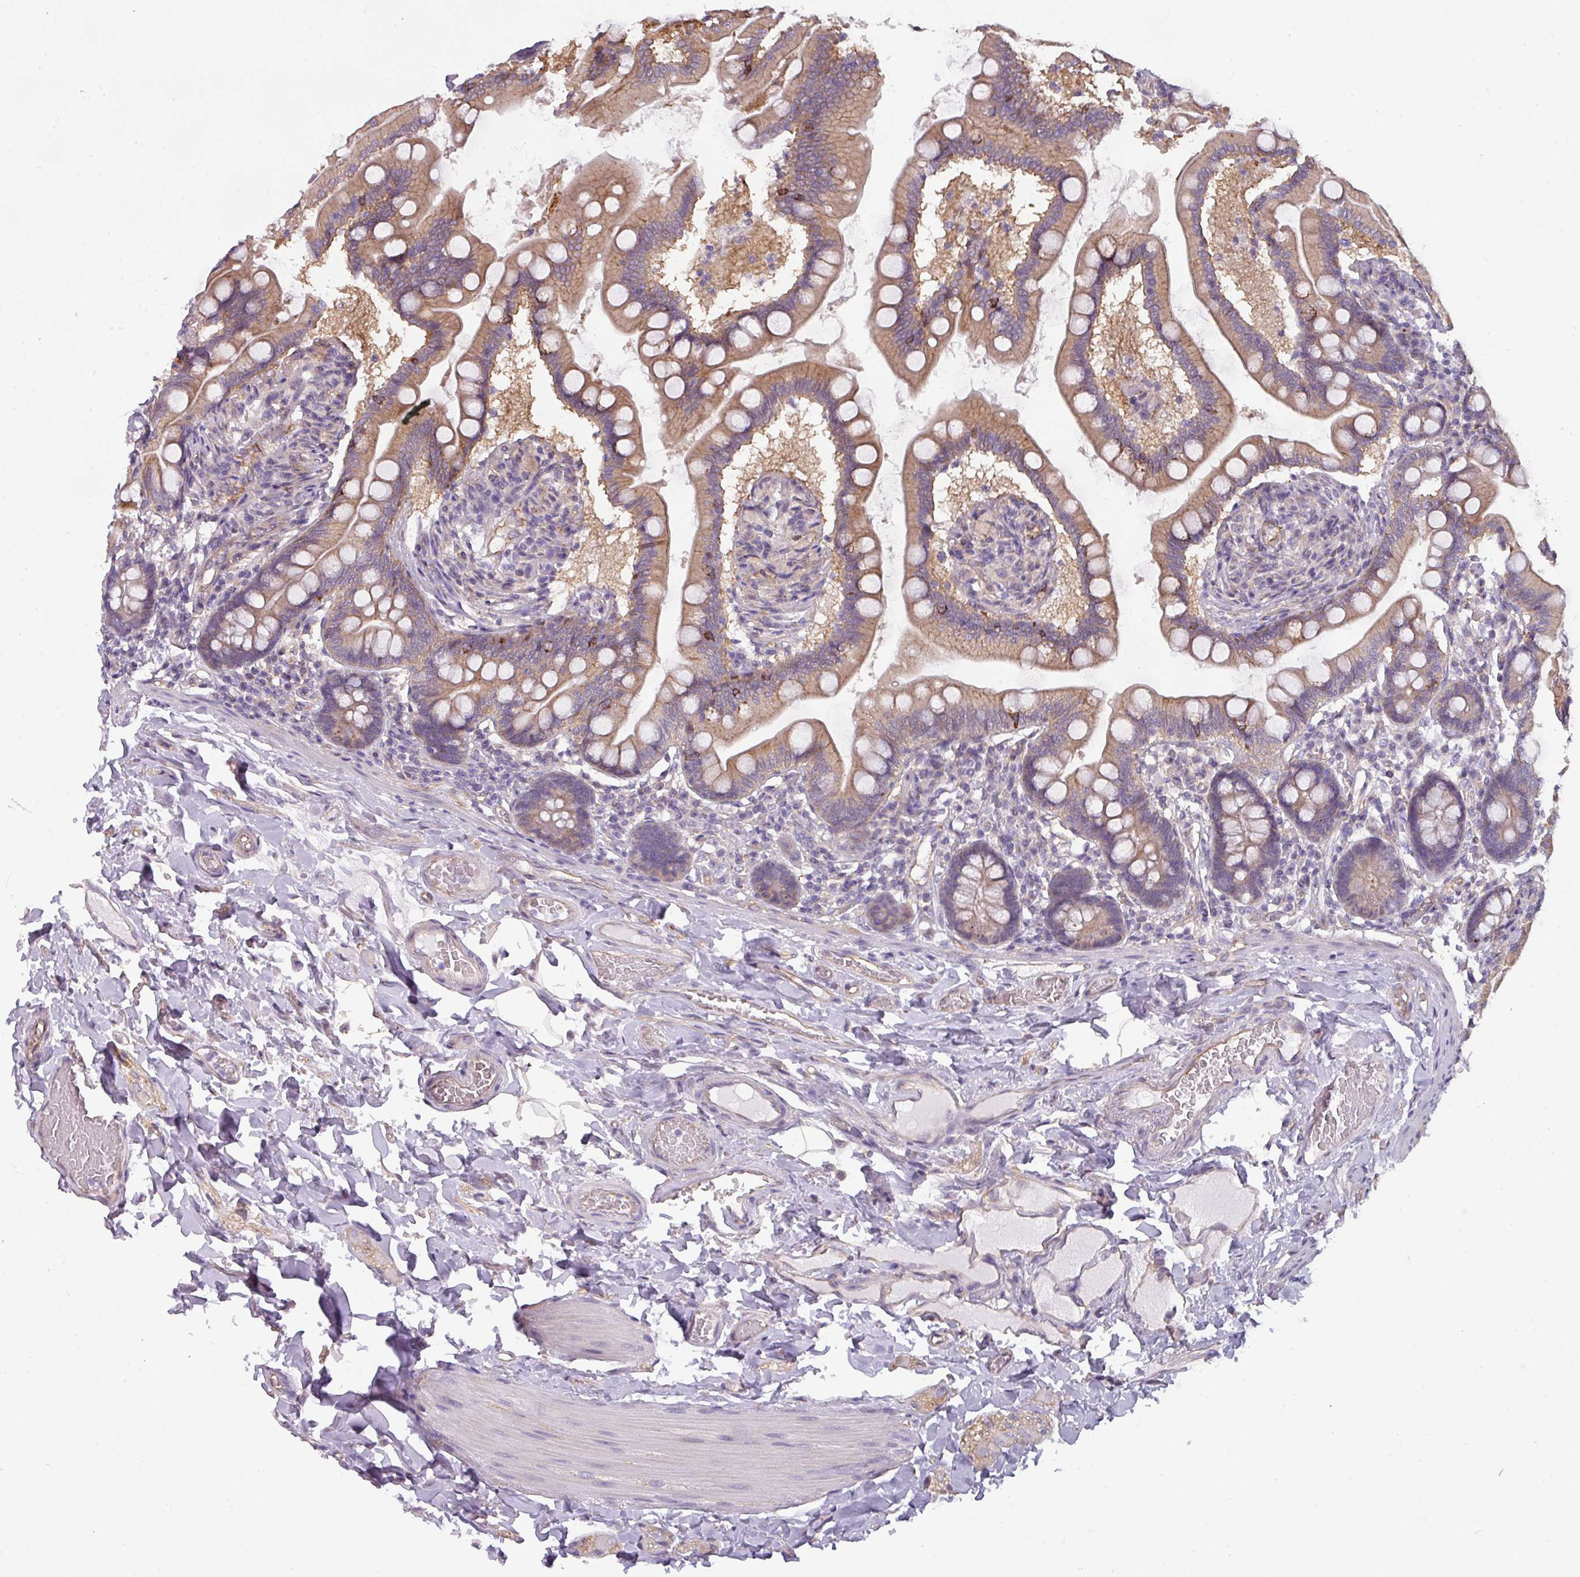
{"staining": {"intensity": "moderate", "quantity": ">75%", "location": "cytoplasmic/membranous"}, "tissue": "small intestine", "cell_type": "Glandular cells", "image_type": "normal", "snomed": [{"axis": "morphology", "description": "Normal tissue, NOS"}, {"axis": "topography", "description": "Small intestine"}], "caption": "This histopathology image exhibits immunohistochemistry staining of normal small intestine, with medium moderate cytoplasmic/membranous positivity in approximately >75% of glandular cells.", "gene": "BUD23", "patient": {"sex": "female", "age": 64}}